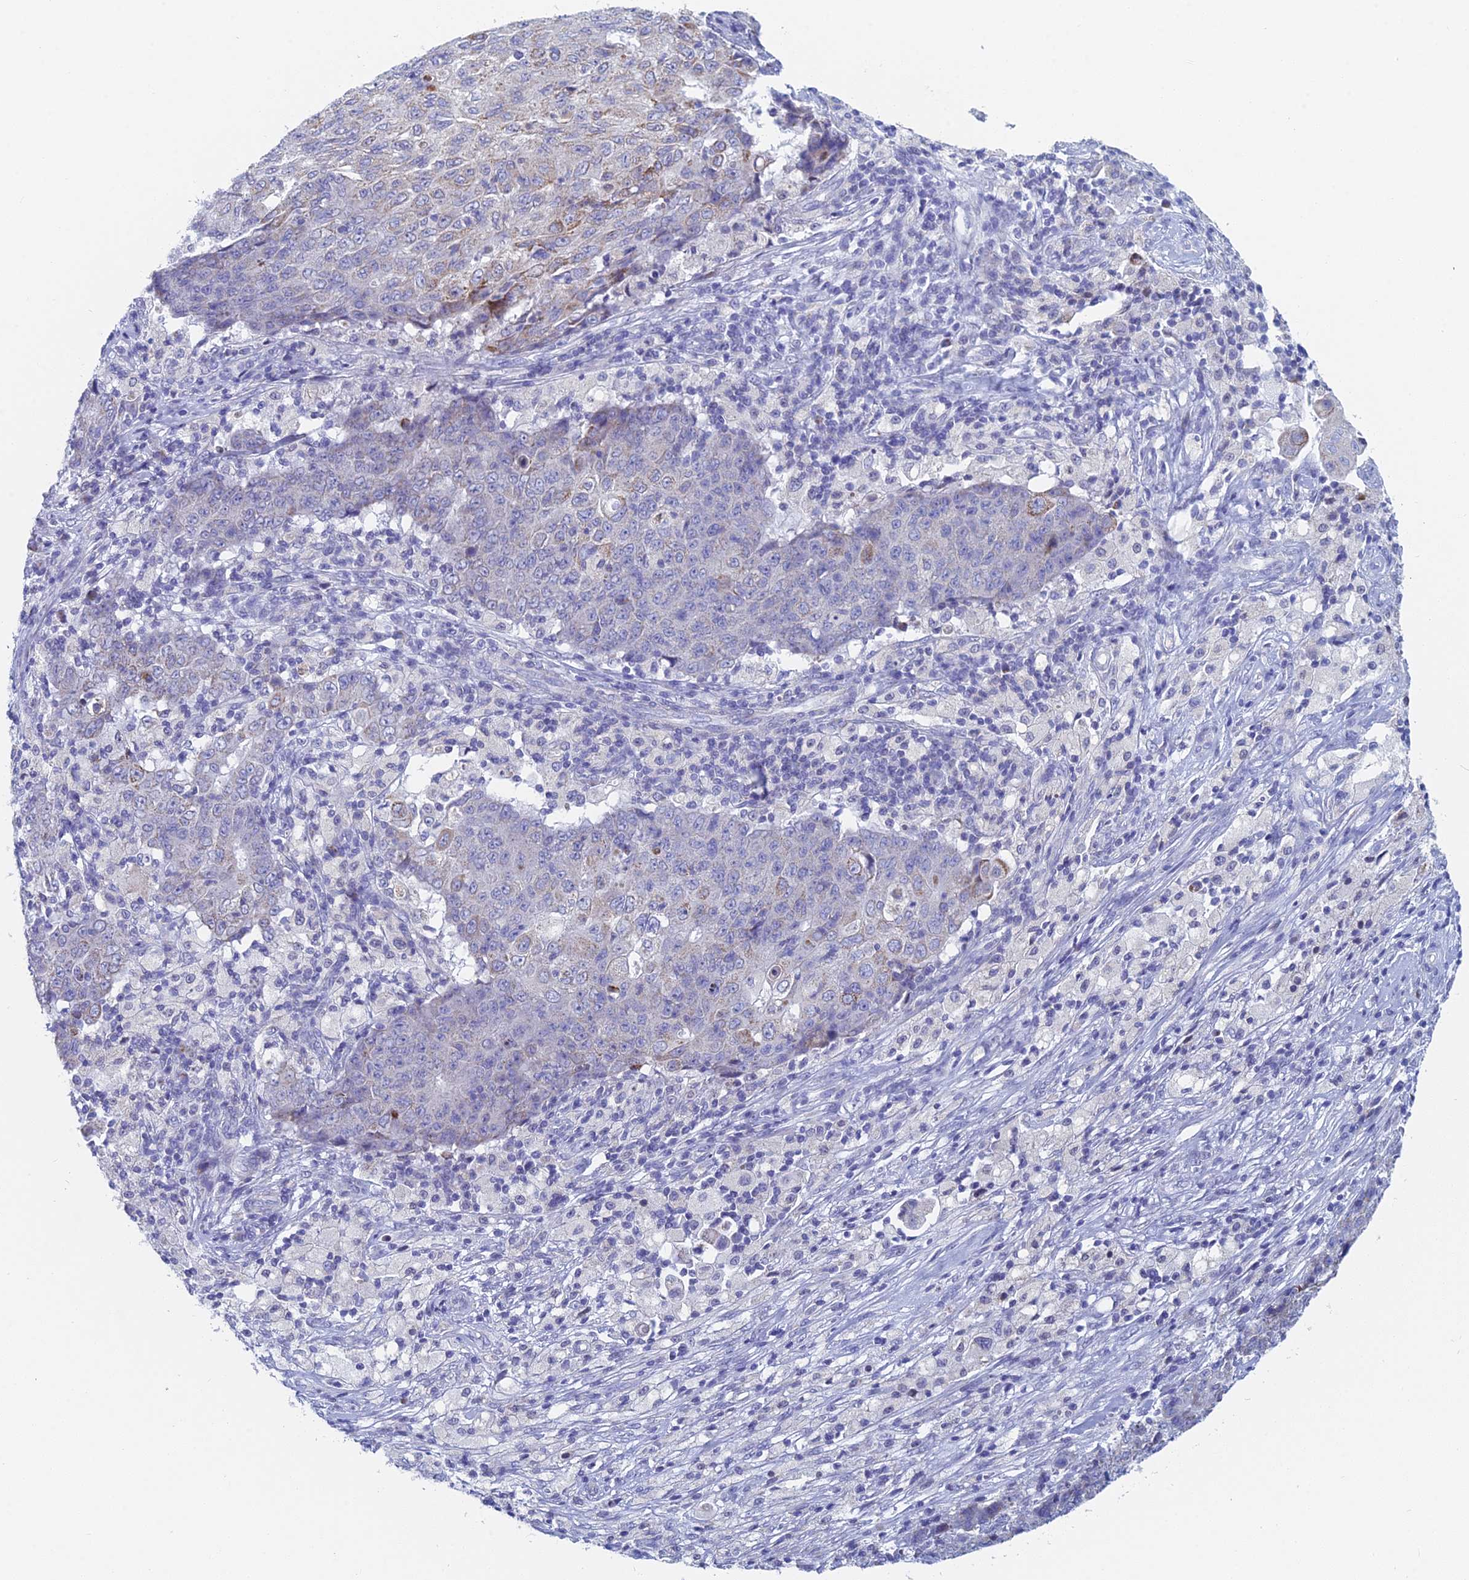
{"staining": {"intensity": "weak", "quantity": "<25%", "location": "cytoplasmic/membranous"}, "tissue": "ovarian cancer", "cell_type": "Tumor cells", "image_type": "cancer", "snomed": [{"axis": "morphology", "description": "Carcinoma, endometroid"}, {"axis": "topography", "description": "Ovary"}], "caption": "The immunohistochemistry micrograph has no significant staining in tumor cells of ovarian endometroid carcinoma tissue. (DAB (3,3'-diaminobenzidine) immunohistochemistry (IHC) with hematoxylin counter stain).", "gene": "ACSM1", "patient": {"sex": "female", "age": 42}}